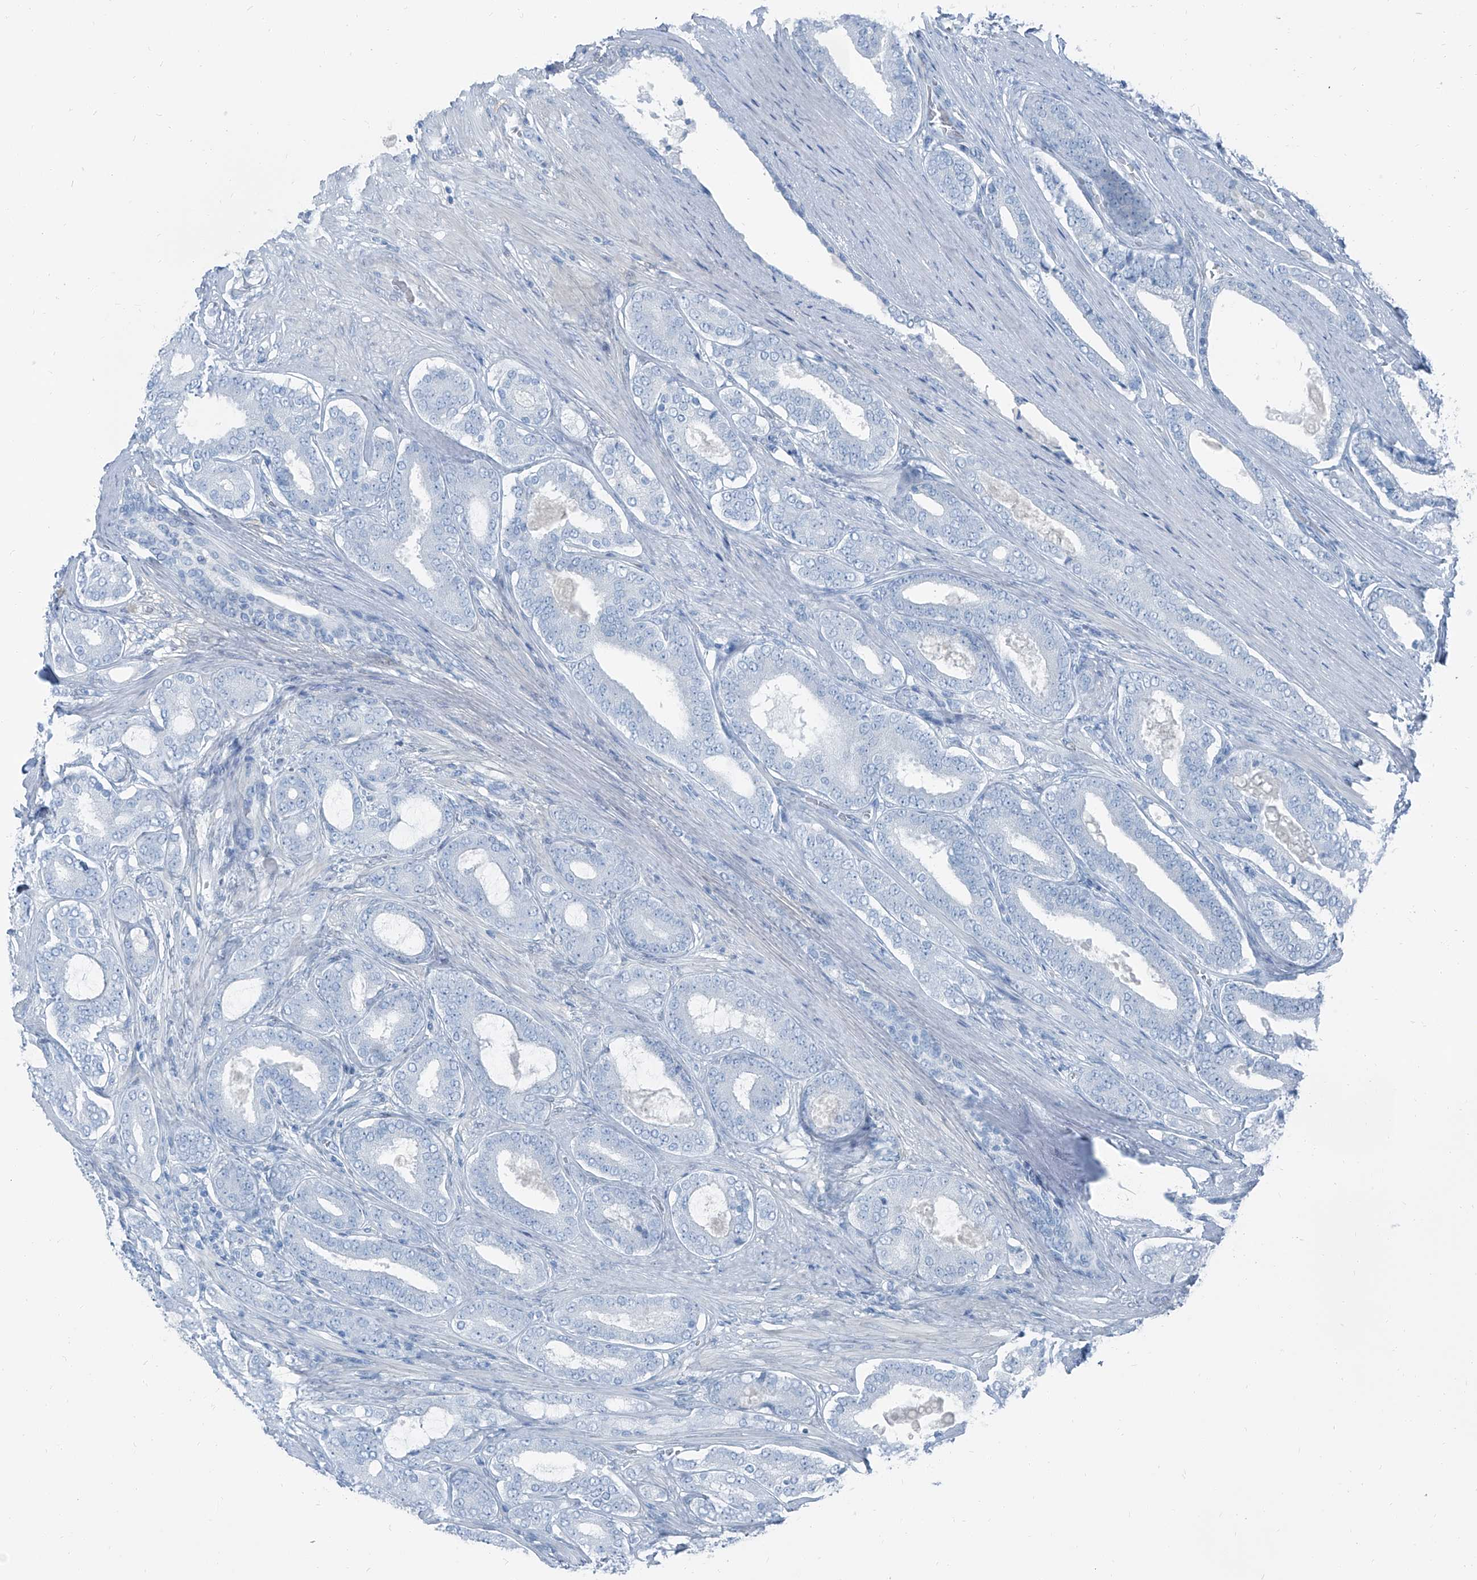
{"staining": {"intensity": "negative", "quantity": "none", "location": "none"}, "tissue": "prostate cancer", "cell_type": "Tumor cells", "image_type": "cancer", "snomed": [{"axis": "morphology", "description": "Adenocarcinoma, High grade"}, {"axis": "topography", "description": "Prostate"}], "caption": "DAB immunohistochemical staining of prostate adenocarcinoma (high-grade) reveals no significant staining in tumor cells. (DAB immunohistochemistry with hematoxylin counter stain).", "gene": "RGN", "patient": {"sex": "male", "age": 60}}